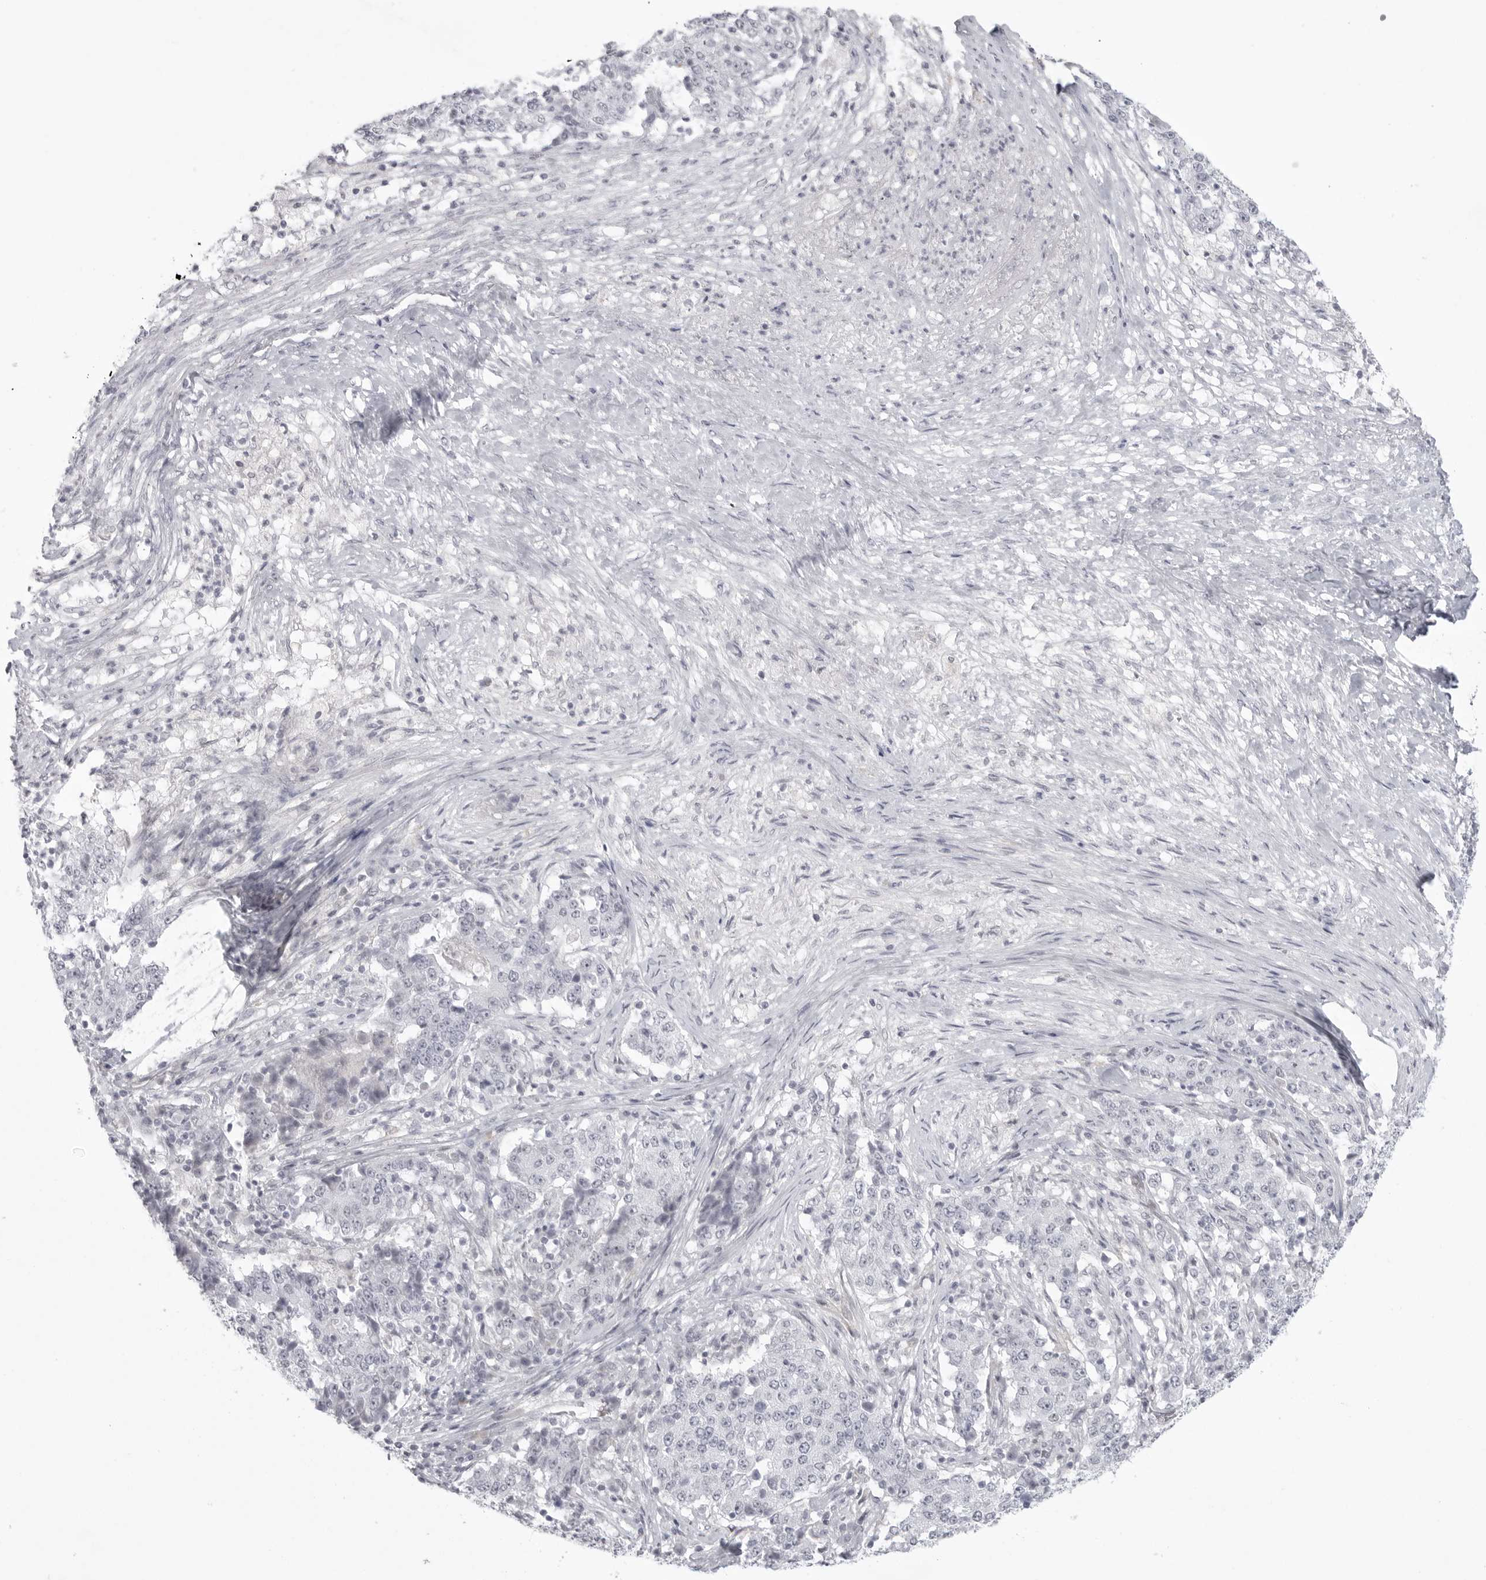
{"staining": {"intensity": "negative", "quantity": "none", "location": "none"}, "tissue": "stomach cancer", "cell_type": "Tumor cells", "image_type": "cancer", "snomed": [{"axis": "morphology", "description": "Adenocarcinoma, NOS"}, {"axis": "topography", "description": "Stomach"}], "caption": "Tumor cells are negative for protein expression in human stomach cancer.", "gene": "TCTN3", "patient": {"sex": "male", "age": 59}}